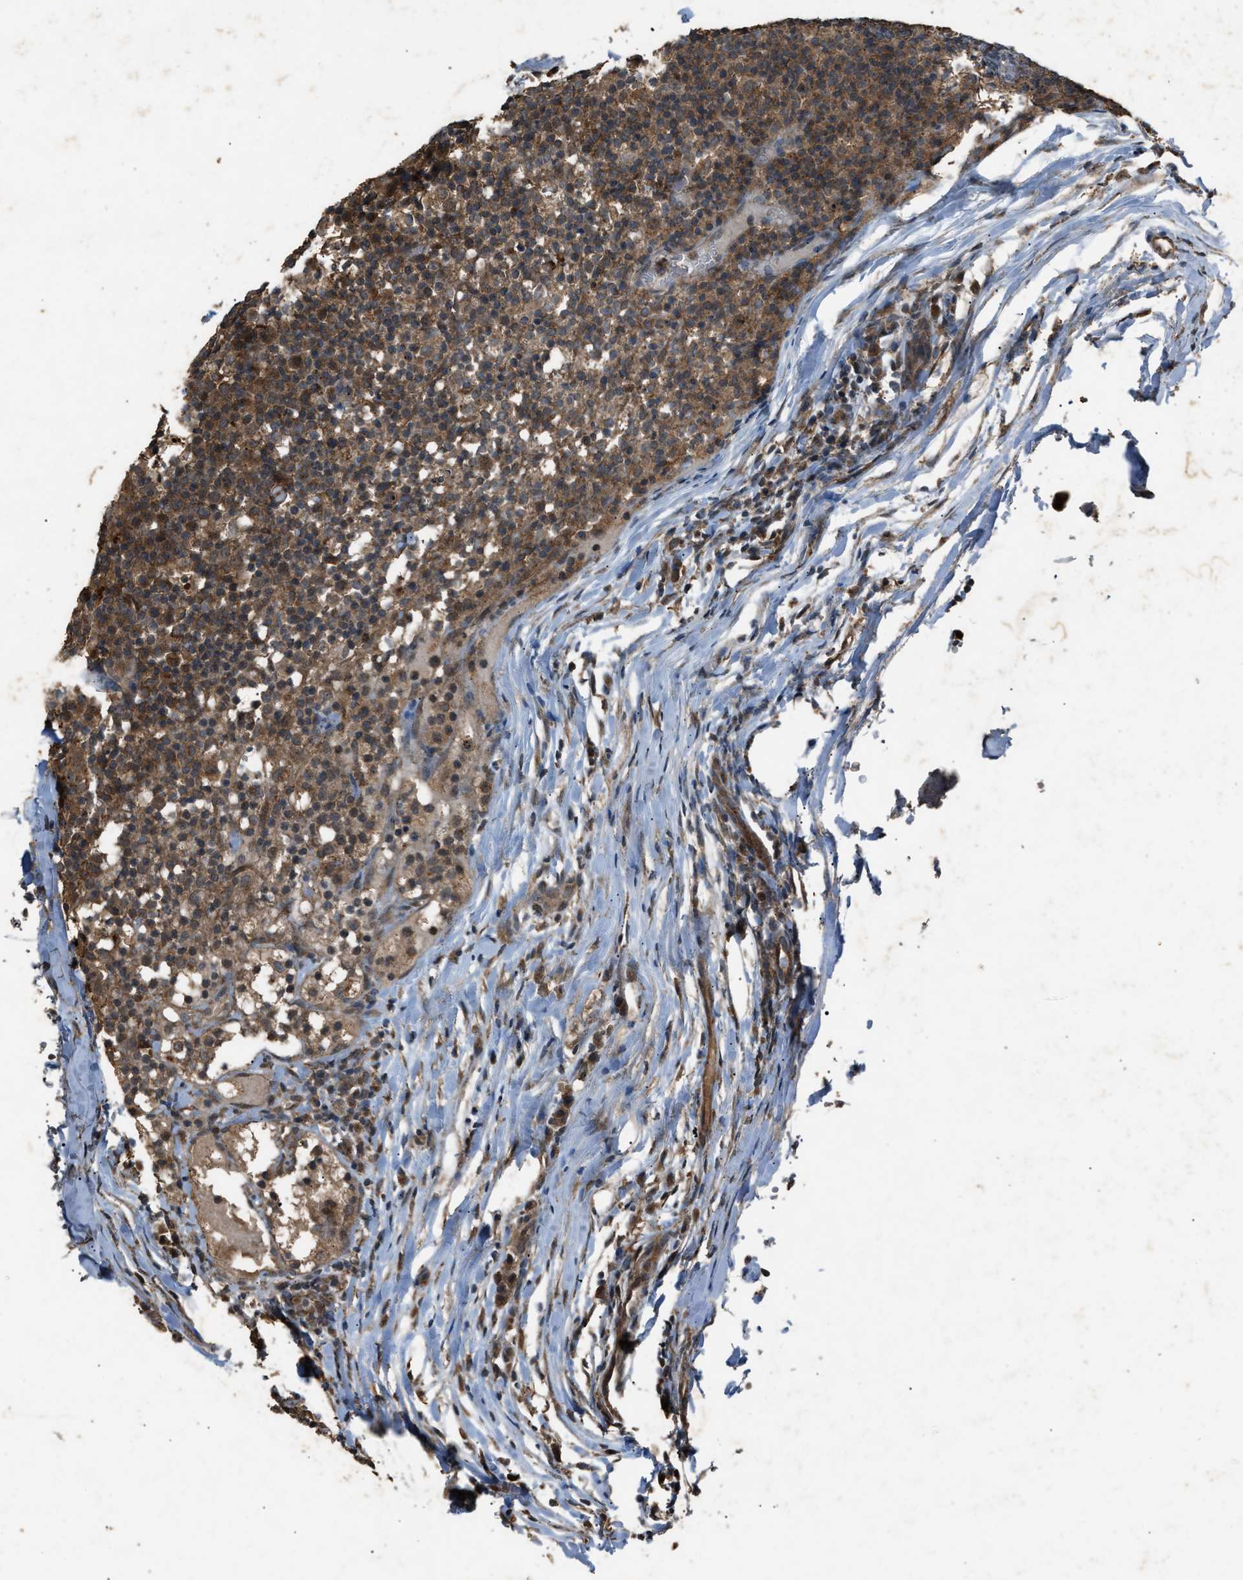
{"staining": {"intensity": "strong", "quantity": ">75%", "location": "cytoplasmic/membranous"}, "tissue": "lymph node", "cell_type": "Germinal center cells", "image_type": "normal", "snomed": [{"axis": "morphology", "description": "Normal tissue, NOS"}, {"axis": "morphology", "description": "Inflammation, NOS"}, {"axis": "topography", "description": "Lymph node"}], "caption": "Benign lymph node was stained to show a protein in brown. There is high levels of strong cytoplasmic/membranous positivity in about >75% of germinal center cells. The protein is stained brown, and the nuclei are stained in blue (DAB IHC with brightfield microscopy, high magnification).", "gene": "PSMD1", "patient": {"sex": "male", "age": 55}}